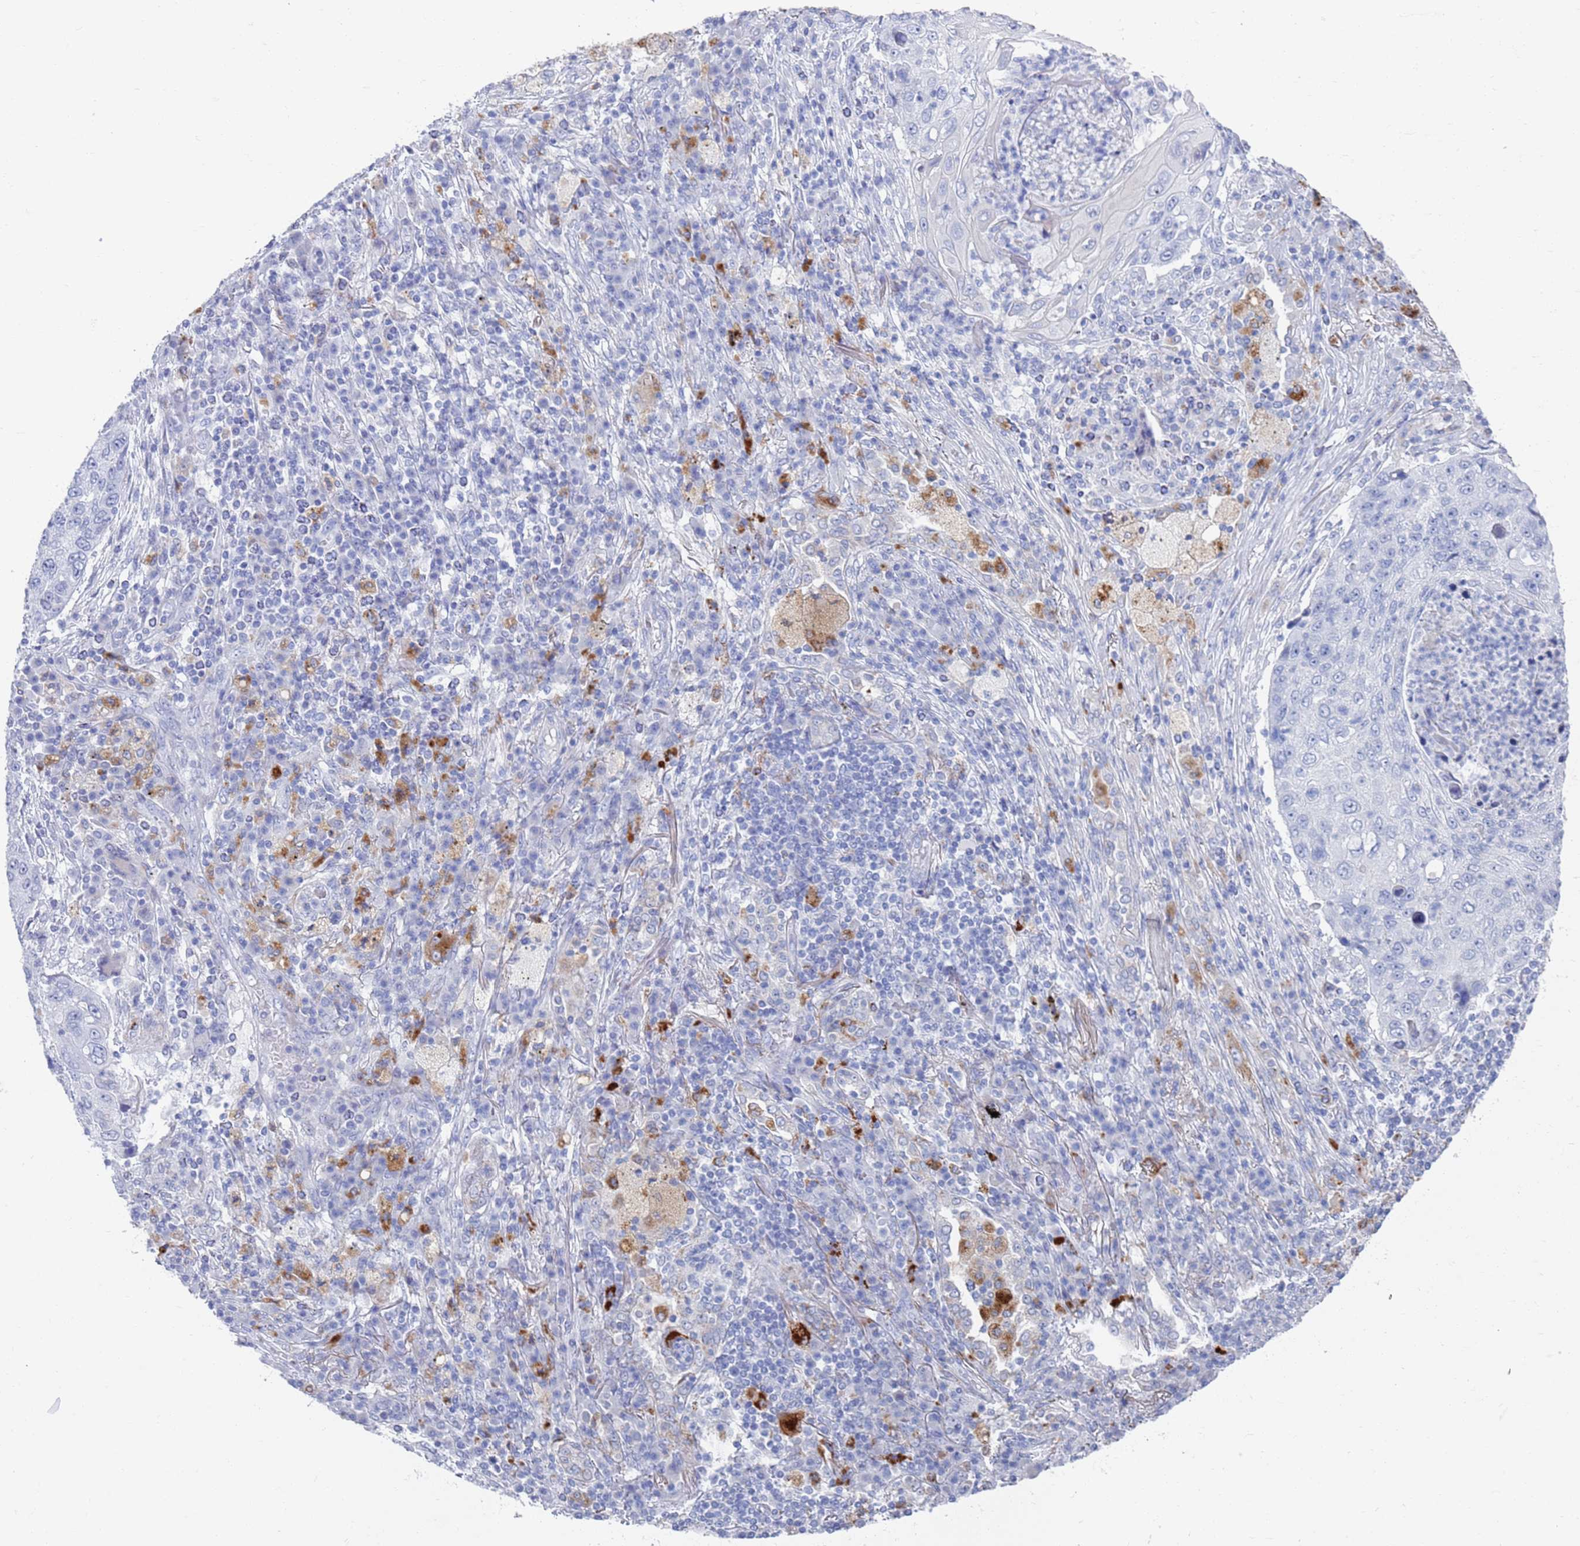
{"staining": {"intensity": "negative", "quantity": "none", "location": "none"}, "tissue": "lung cancer", "cell_type": "Tumor cells", "image_type": "cancer", "snomed": [{"axis": "morphology", "description": "Squamous cell carcinoma, NOS"}, {"axis": "topography", "description": "Lung"}], "caption": "There is no significant staining in tumor cells of lung cancer (squamous cell carcinoma).", "gene": "FUCA1", "patient": {"sex": "female", "age": 63}}